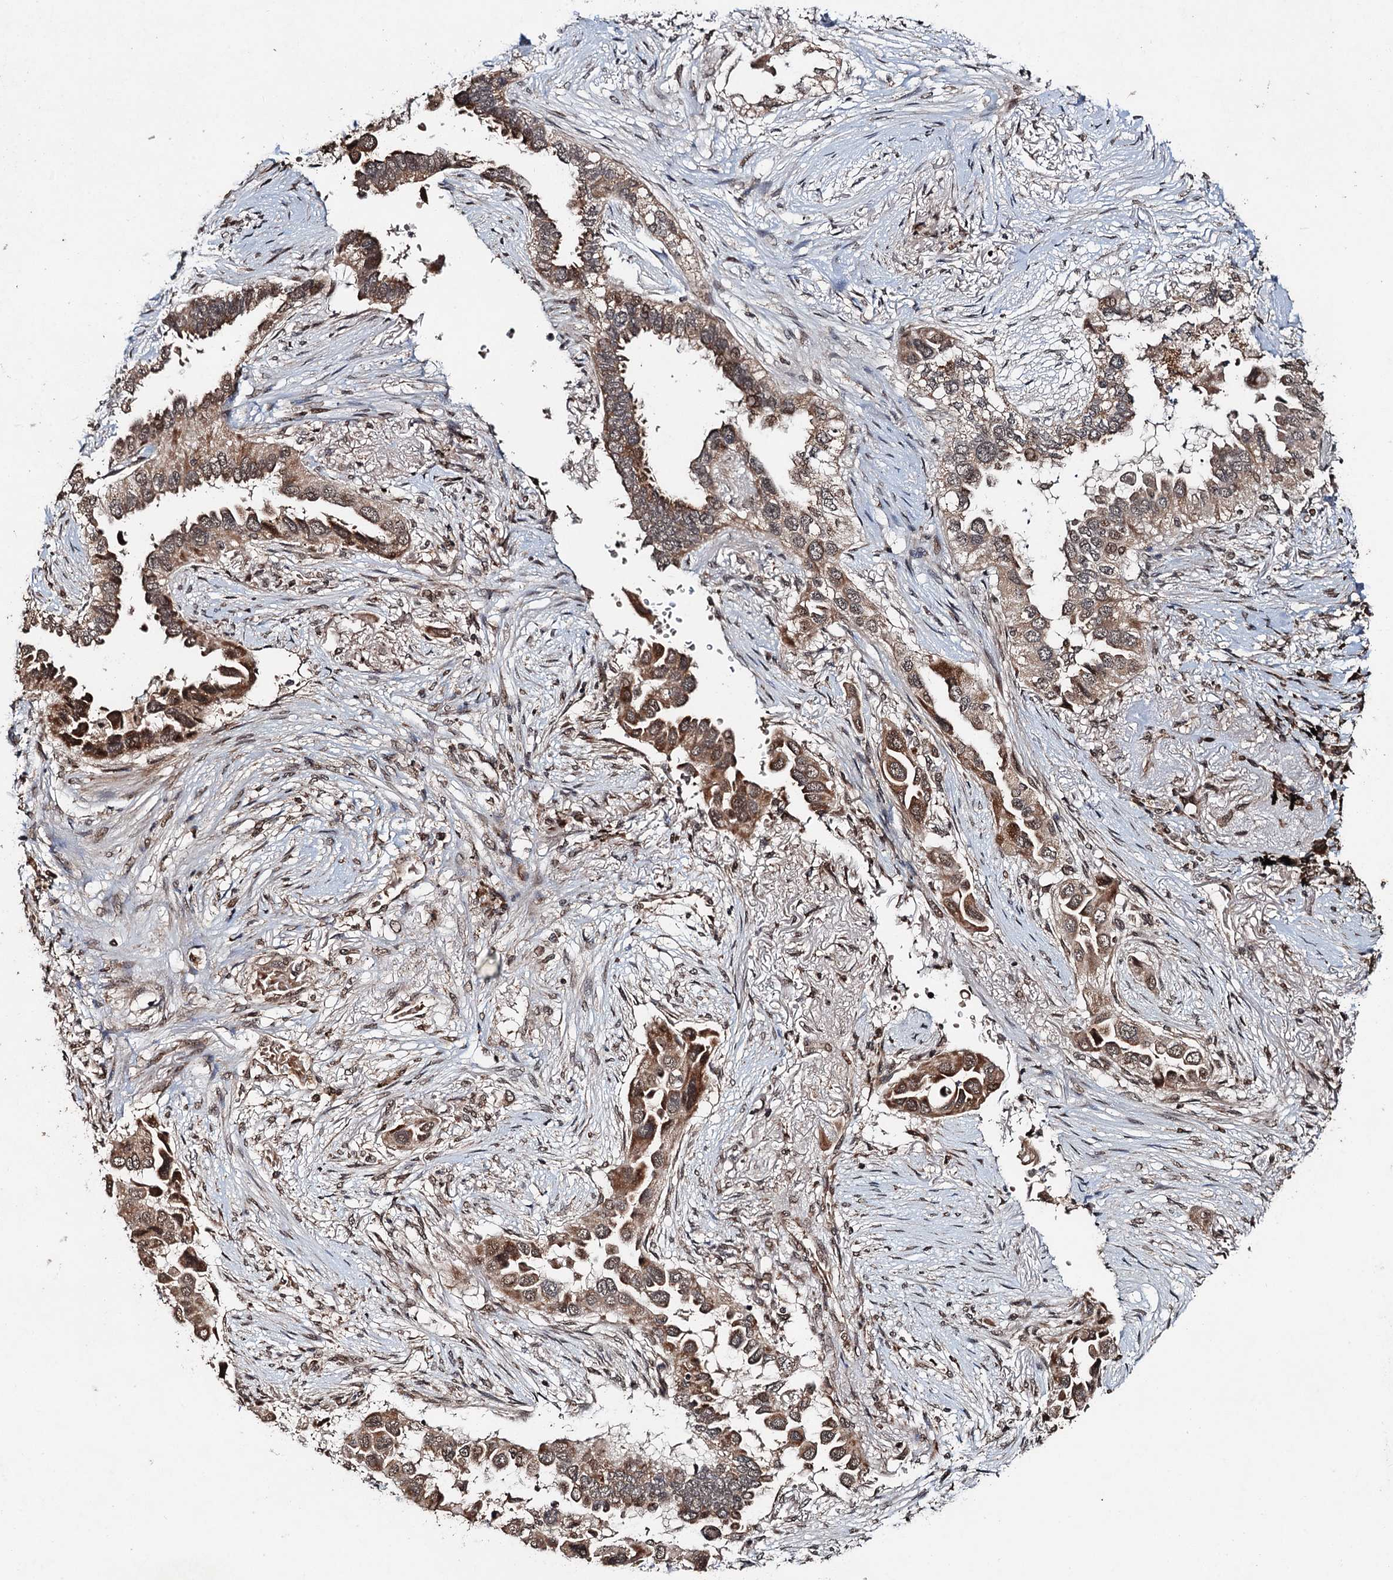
{"staining": {"intensity": "moderate", "quantity": ">75%", "location": "cytoplasmic/membranous,nuclear"}, "tissue": "lung cancer", "cell_type": "Tumor cells", "image_type": "cancer", "snomed": [{"axis": "morphology", "description": "Adenocarcinoma, NOS"}, {"axis": "topography", "description": "Lung"}], "caption": "Immunohistochemical staining of lung adenocarcinoma displays medium levels of moderate cytoplasmic/membranous and nuclear expression in approximately >75% of tumor cells.", "gene": "REP15", "patient": {"sex": "female", "age": 76}}